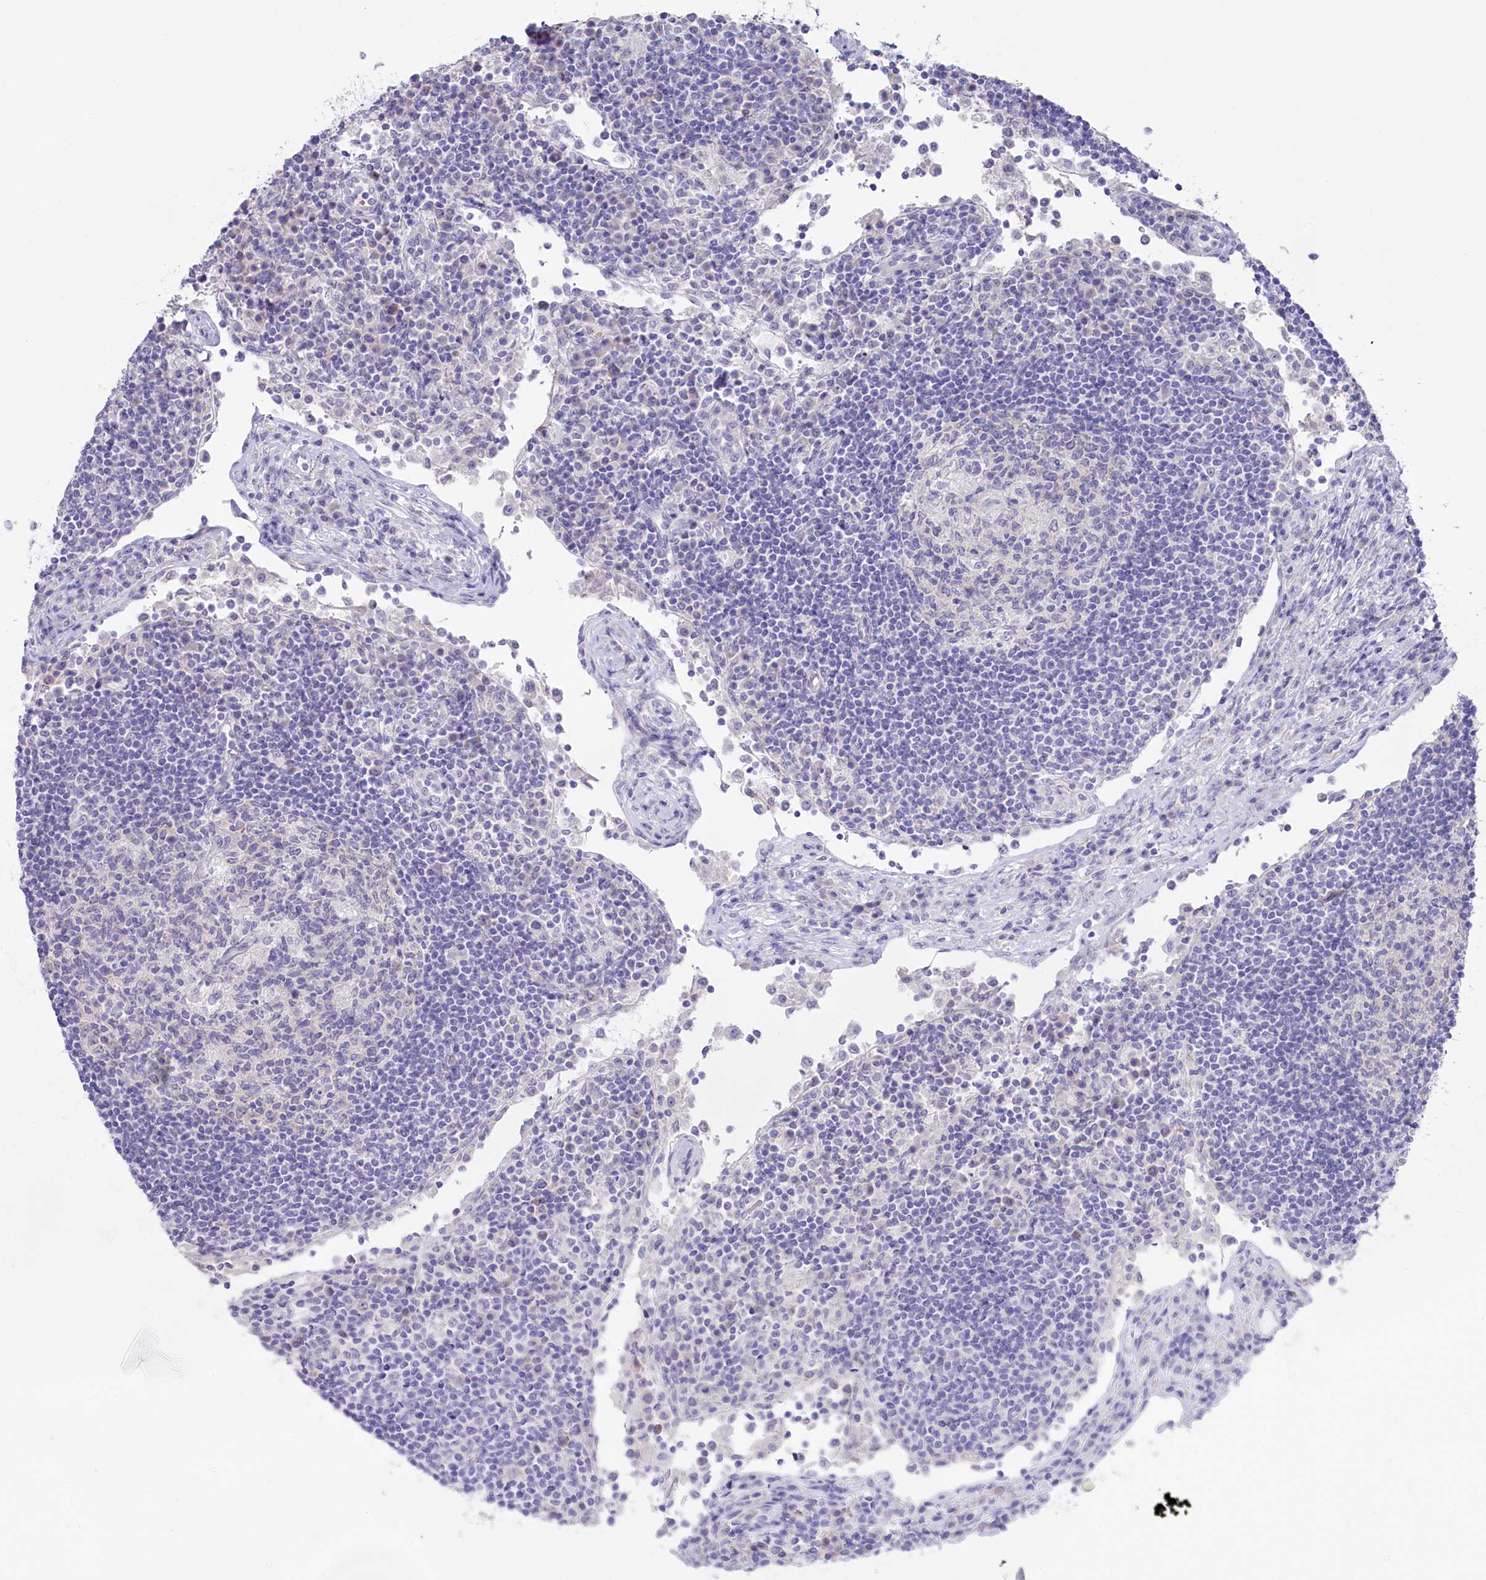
{"staining": {"intensity": "negative", "quantity": "none", "location": "none"}, "tissue": "lymph node", "cell_type": "Germinal center cells", "image_type": "normal", "snomed": [{"axis": "morphology", "description": "Normal tissue, NOS"}, {"axis": "topography", "description": "Lymph node"}], "caption": "This micrograph is of benign lymph node stained with IHC to label a protein in brown with the nuclei are counter-stained blue. There is no positivity in germinal center cells.", "gene": "MYOZ1", "patient": {"sex": "female", "age": 53}}